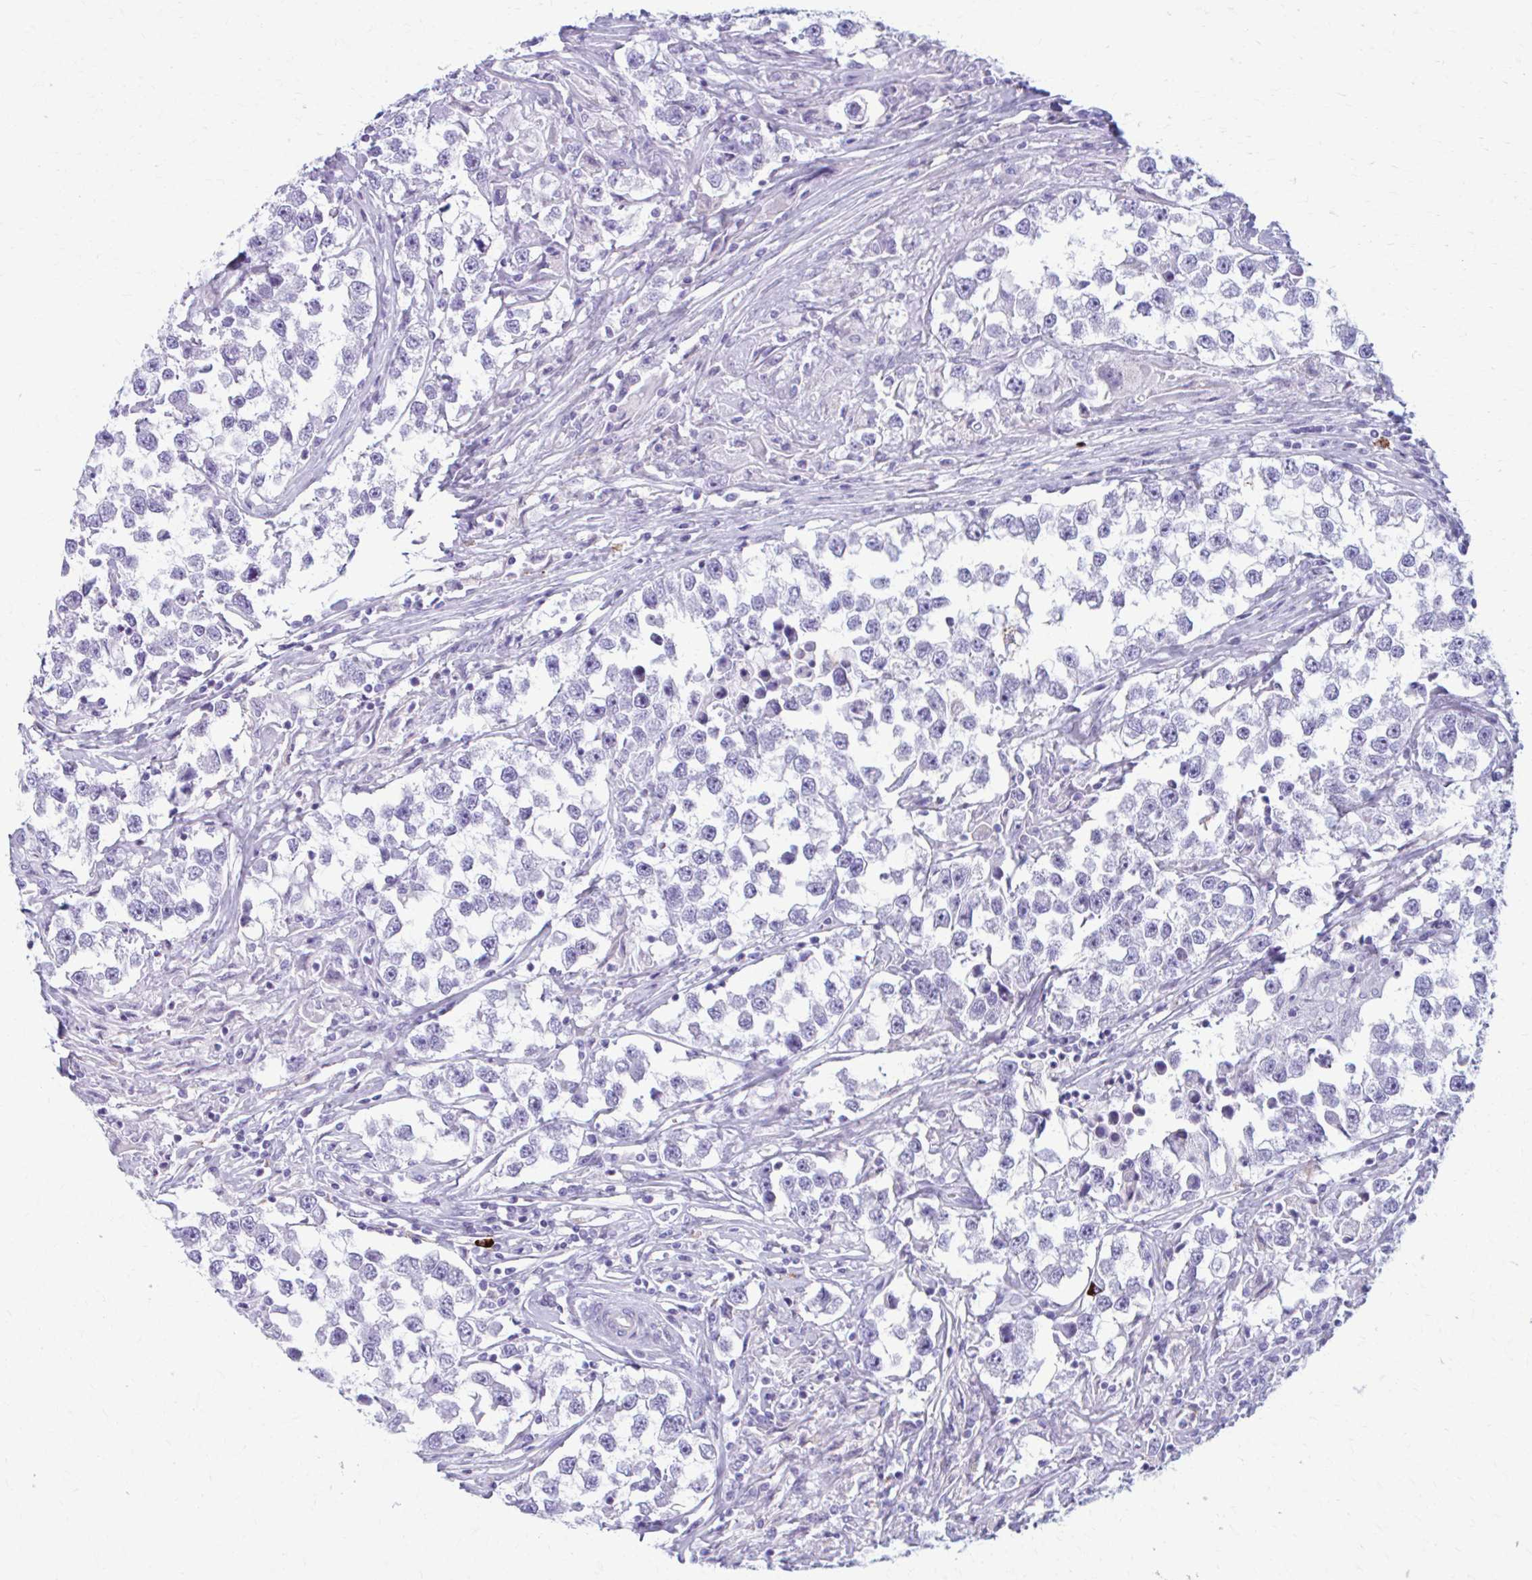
{"staining": {"intensity": "negative", "quantity": "none", "location": "none"}, "tissue": "testis cancer", "cell_type": "Tumor cells", "image_type": "cancer", "snomed": [{"axis": "morphology", "description": "Seminoma, NOS"}, {"axis": "topography", "description": "Testis"}], "caption": "Tumor cells are negative for protein expression in human seminoma (testis). (DAB (3,3'-diaminobenzidine) immunohistochemistry (IHC) with hematoxylin counter stain).", "gene": "C12orf71", "patient": {"sex": "male", "age": 46}}